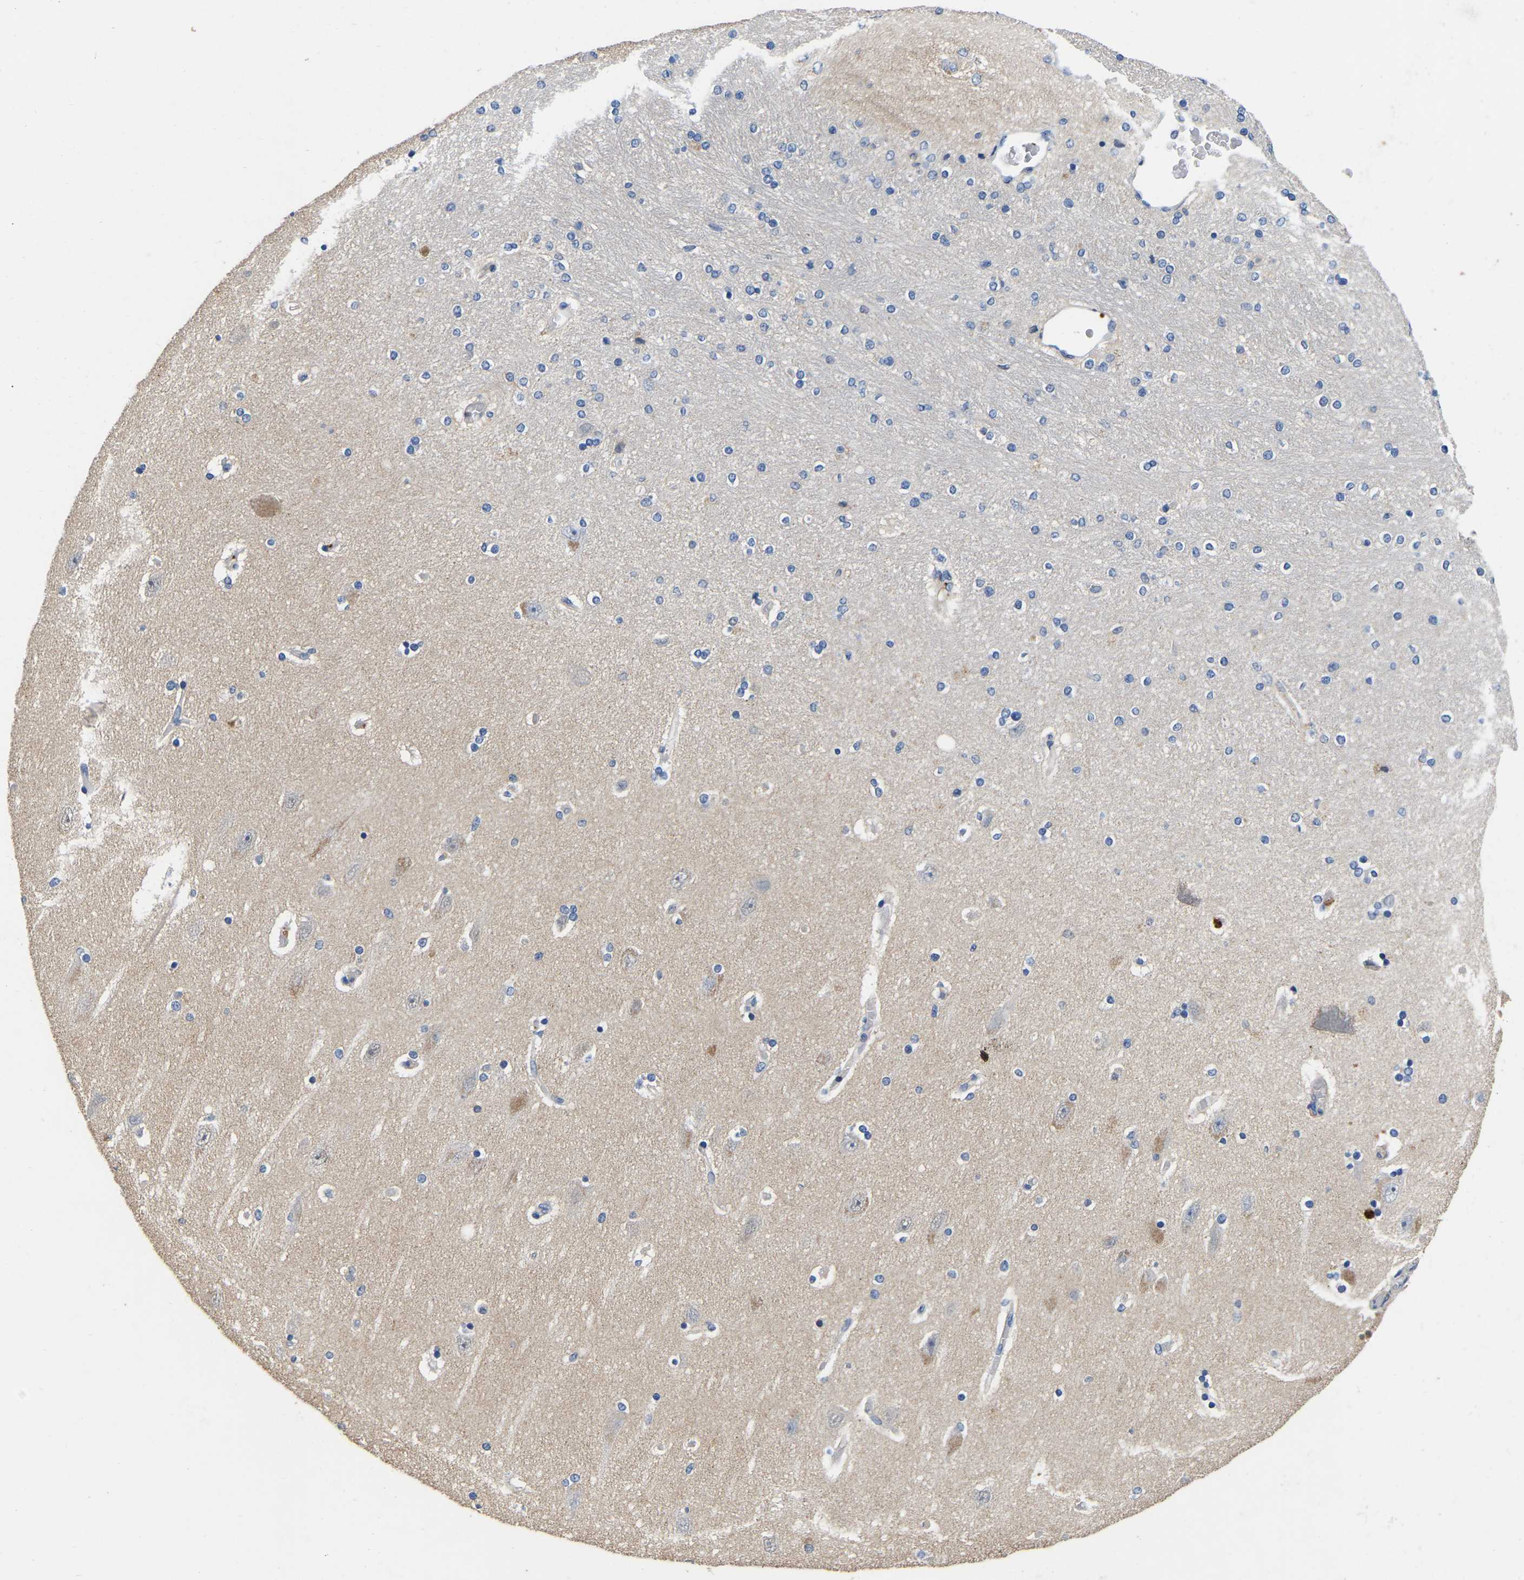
{"staining": {"intensity": "negative", "quantity": "none", "location": "none"}, "tissue": "hippocampus", "cell_type": "Glial cells", "image_type": "normal", "snomed": [{"axis": "morphology", "description": "Normal tissue, NOS"}, {"axis": "topography", "description": "Hippocampus"}], "caption": "Glial cells are negative for brown protein staining in unremarkable hippocampus. Nuclei are stained in blue.", "gene": "RAB27B", "patient": {"sex": "female", "age": 54}}